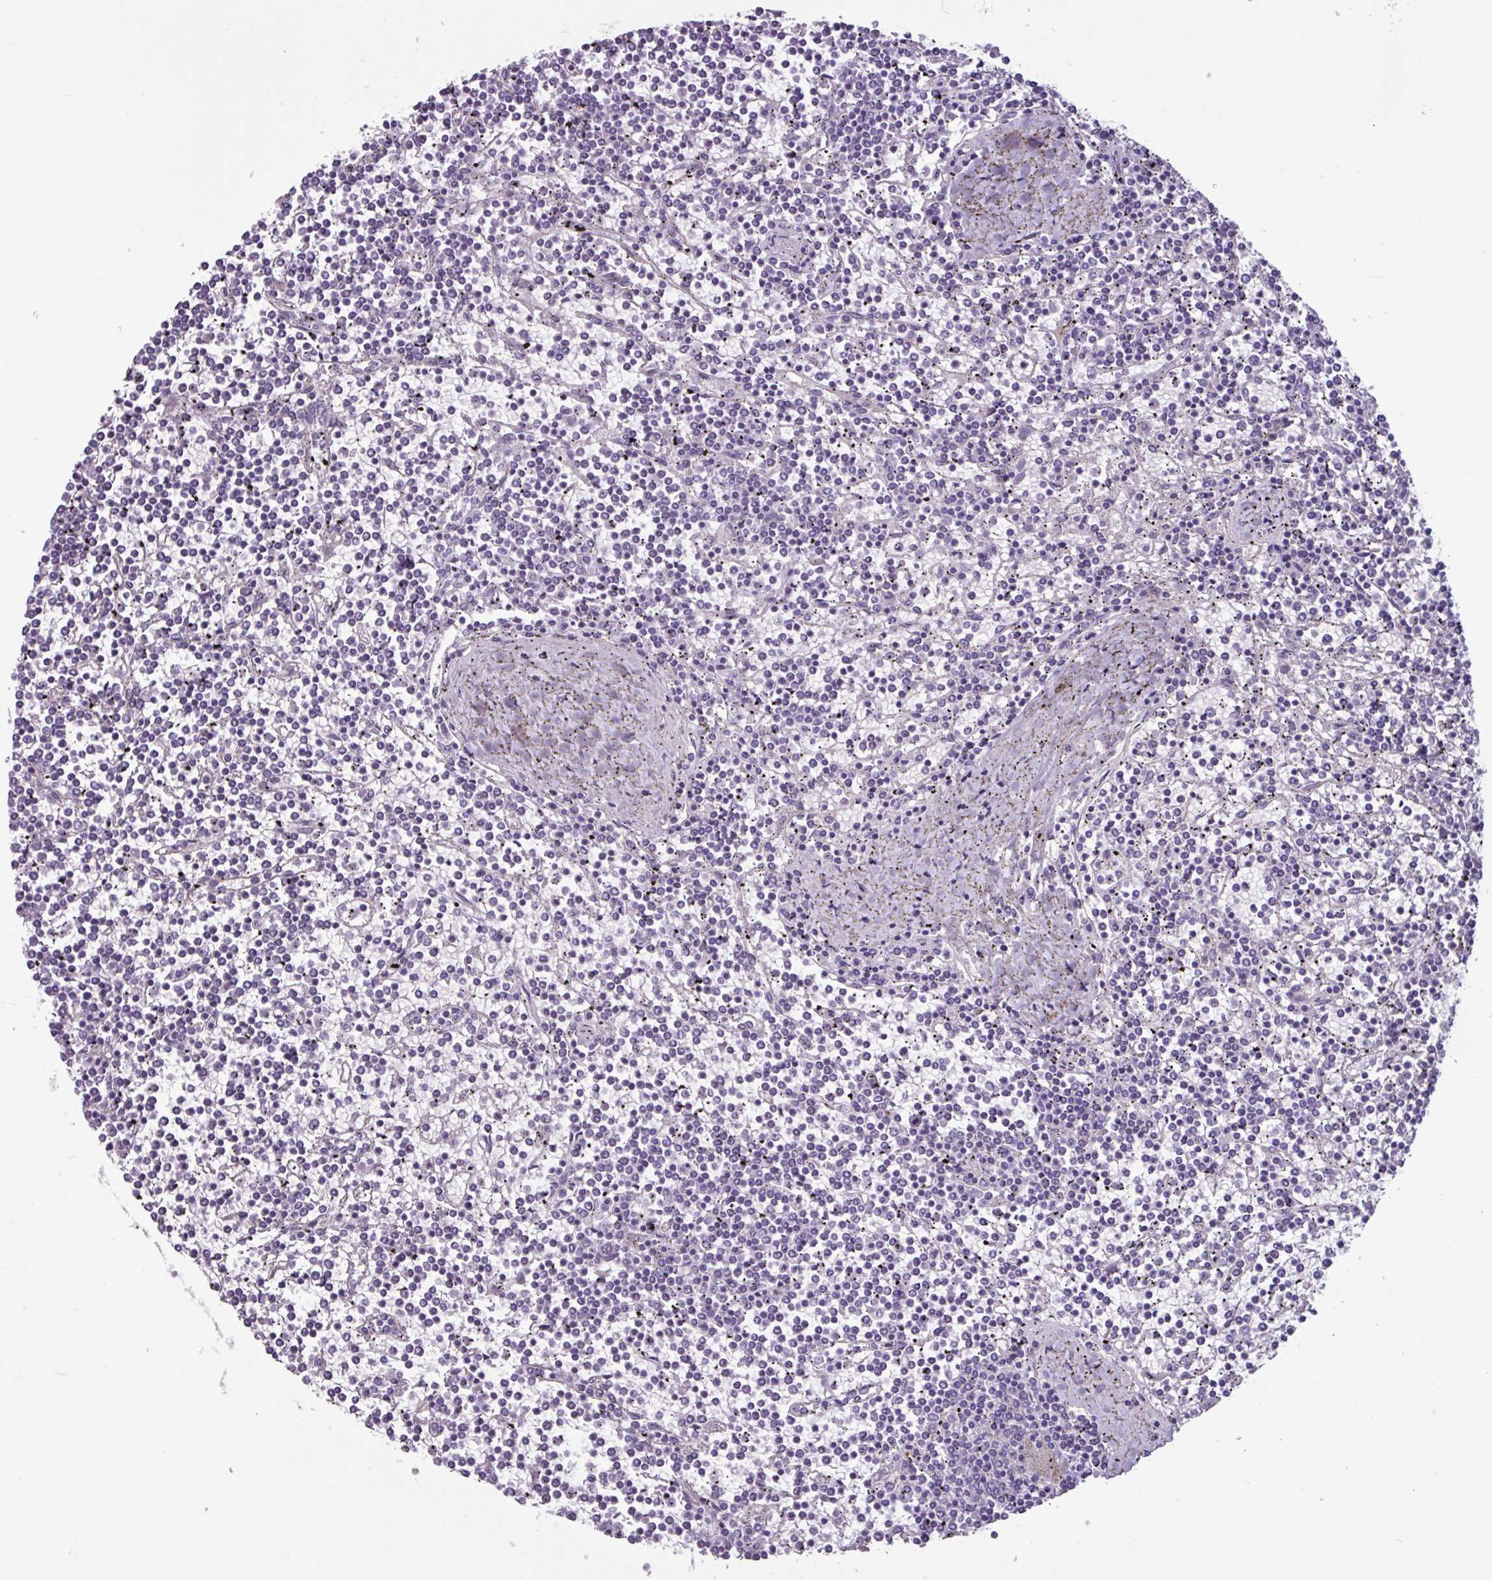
{"staining": {"intensity": "negative", "quantity": "none", "location": "none"}, "tissue": "lymphoma", "cell_type": "Tumor cells", "image_type": "cancer", "snomed": [{"axis": "morphology", "description": "Malignant lymphoma, non-Hodgkin's type, Low grade"}, {"axis": "topography", "description": "Spleen"}], "caption": "The immunohistochemistry (IHC) histopathology image has no significant positivity in tumor cells of lymphoma tissue. (DAB immunohistochemistry (IHC) with hematoxylin counter stain).", "gene": "BTD", "patient": {"sex": "female", "age": 19}}